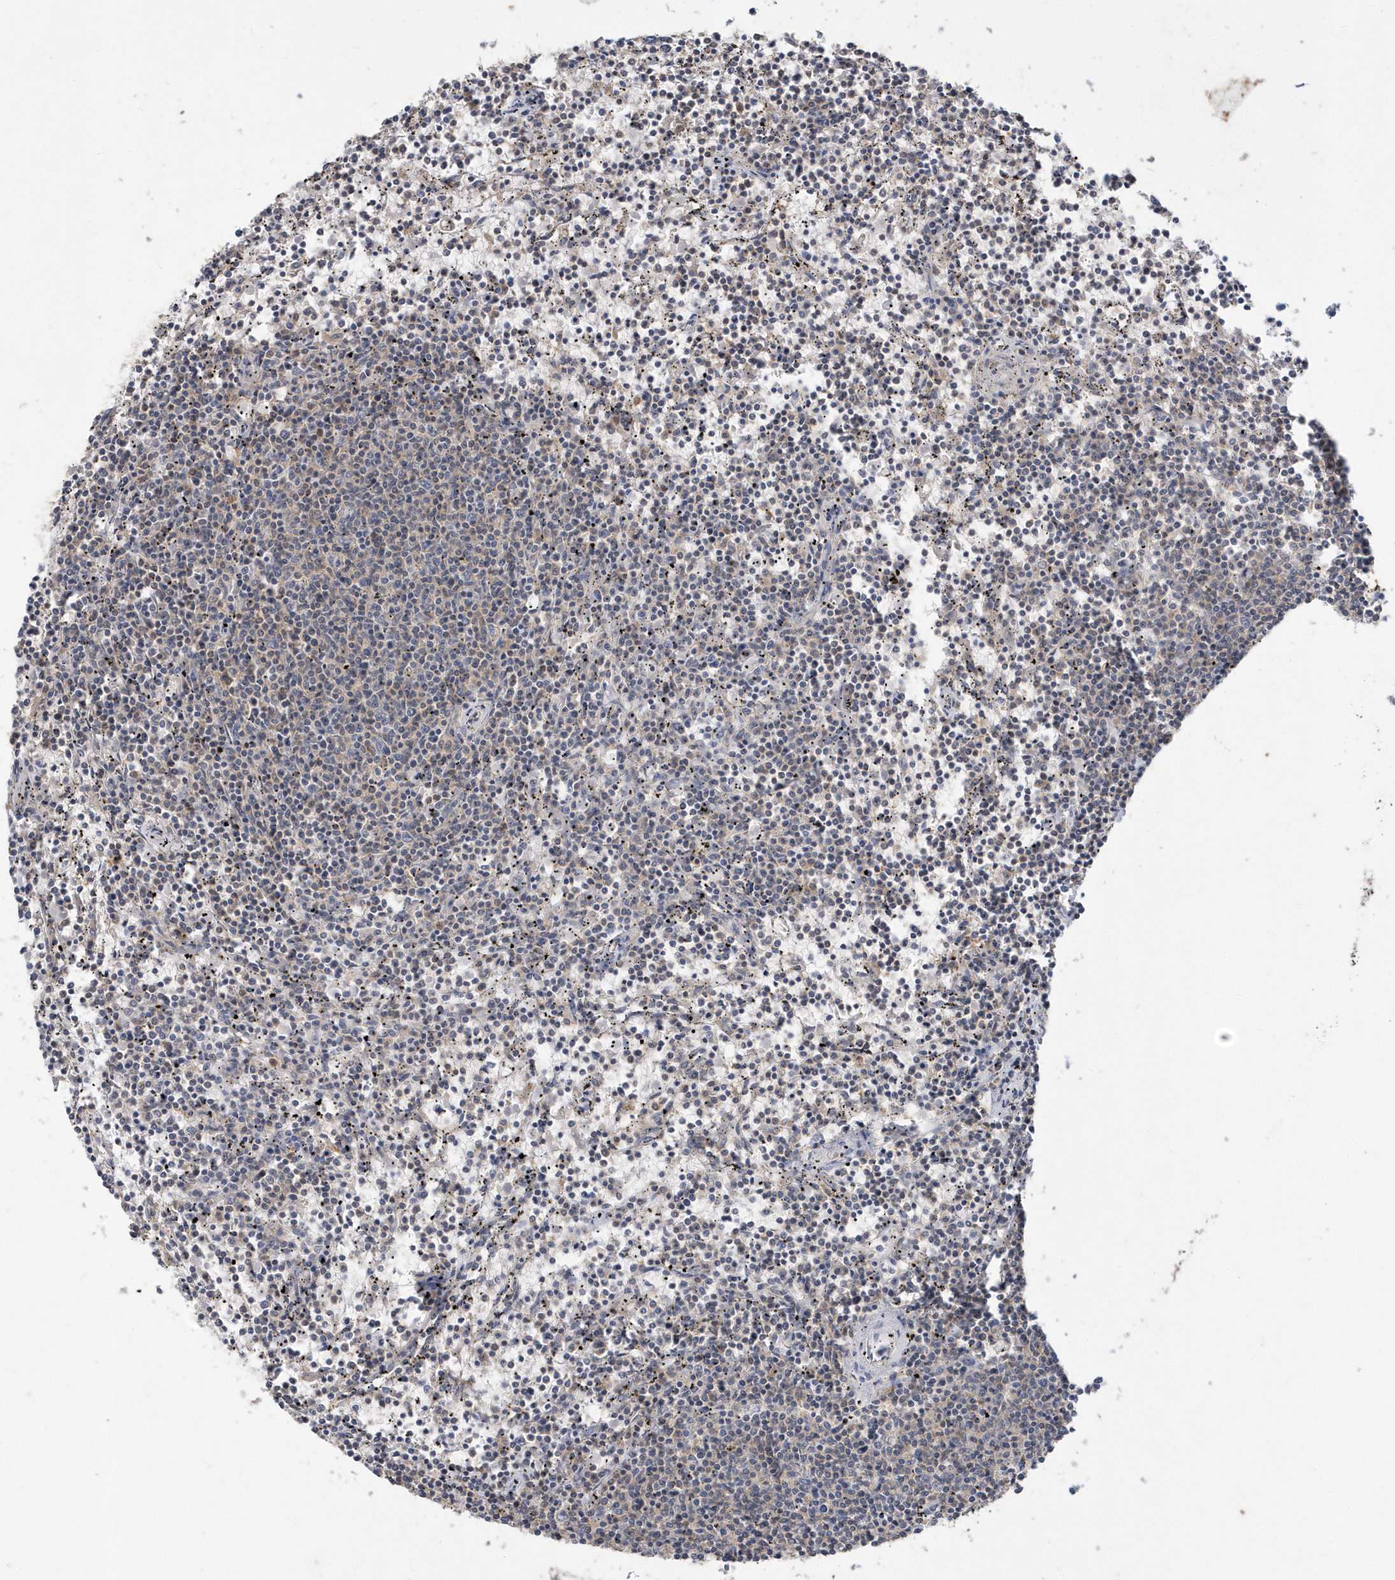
{"staining": {"intensity": "weak", "quantity": "<25%", "location": "cytoplasmic/membranous"}, "tissue": "lymphoma", "cell_type": "Tumor cells", "image_type": "cancer", "snomed": [{"axis": "morphology", "description": "Malignant lymphoma, non-Hodgkin's type, Low grade"}, {"axis": "topography", "description": "Spleen"}], "caption": "Immunohistochemical staining of lymphoma reveals no significant staining in tumor cells.", "gene": "AKR7A2", "patient": {"sex": "female", "age": 50}}